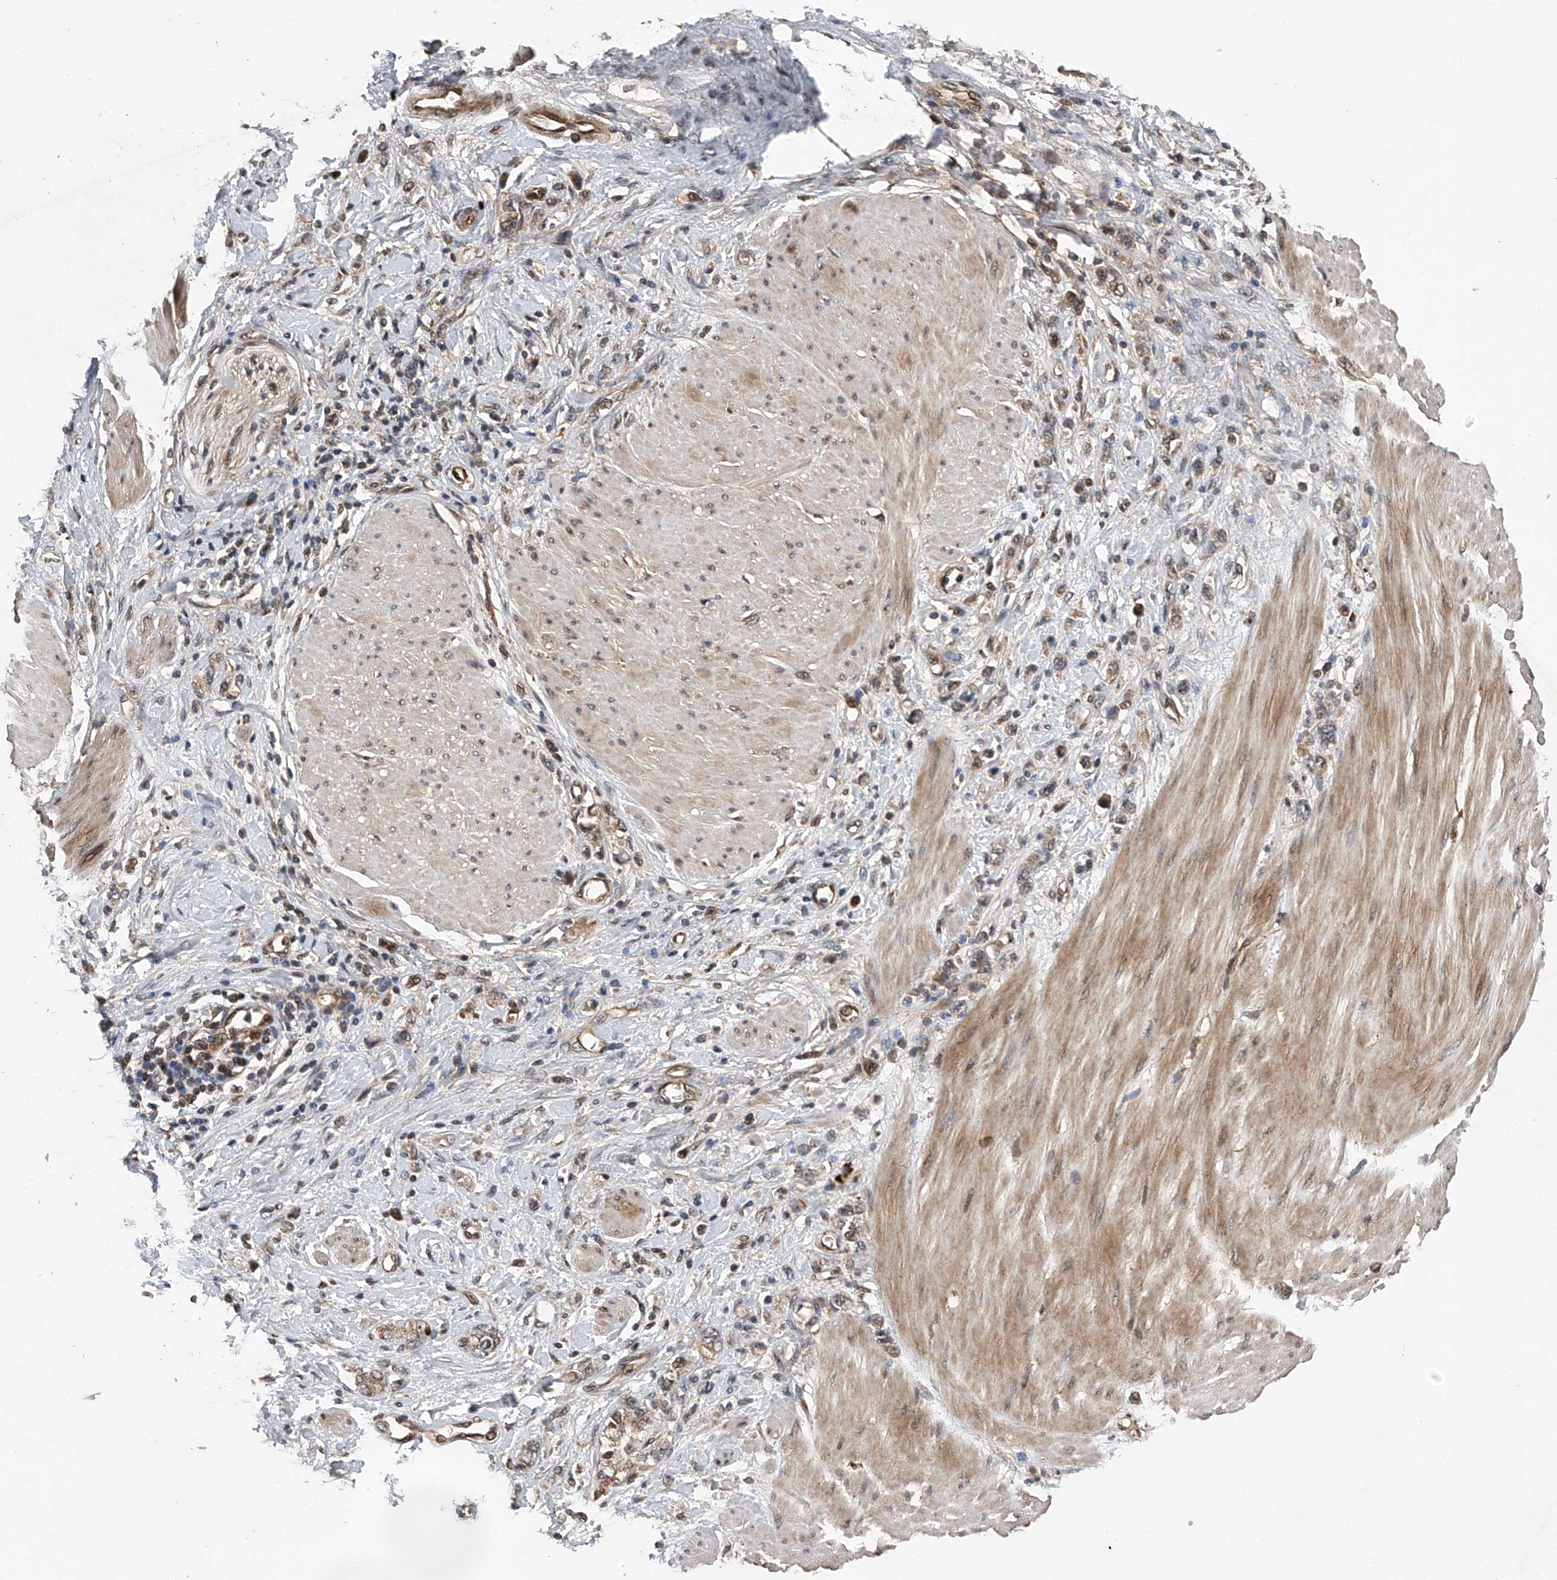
{"staining": {"intensity": "weak", "quantity": "25%-75%", "location": "cytoplasmic/membranous"}, "tissue": "stomach cancer", "cell_type": "Tumor cells", "image_type": "cancer", "snomed": [{"axis": "morphology", "description": "Adenocarcinoma, NOS"}, {"axis": "topography", "description": "Stomach"}], "caption": "This photomicrograph reveals stomach cancer (adenocarcinoma) stained with immunohistochemistry to label a protein in brown. The cytoplasmic/membranous of tumor cells show weak positivity for the protein. Nuclei are counter-stained blue.", "gene": "MAP3K11", "patient": {"sex": "female", "age": 76}}